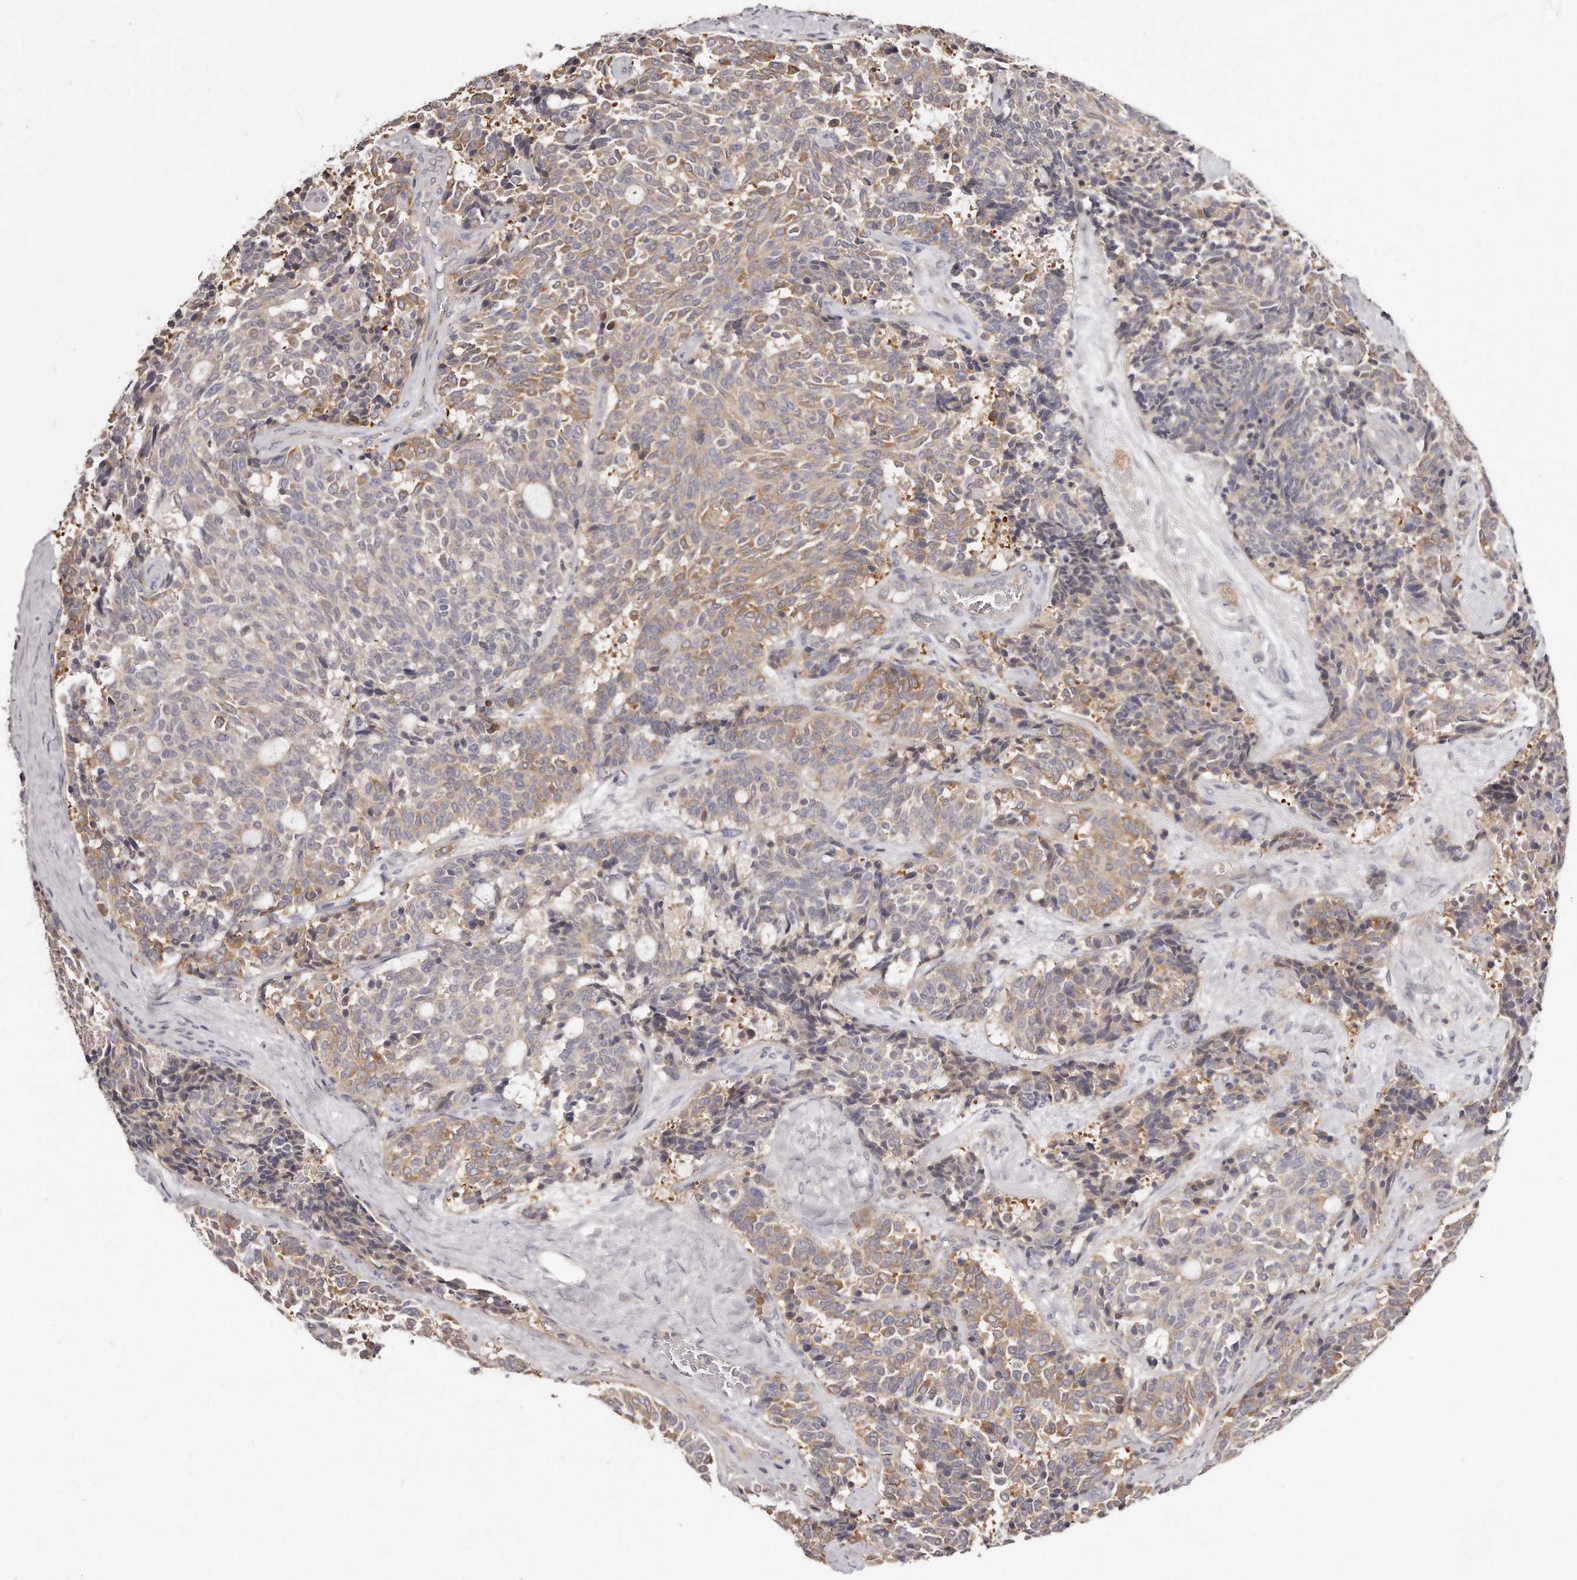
{"staining": {"intensity": "moderate", "quantity": "<25%", "location": "cytoplasmic/membranous"}, "tissue": "carcinoid", "cell_type": "Tumor cells", "image_type": "cancer", "snomed": [{"axis": "morphology", "description": "Carcinoid, malignant, NOS"}, {"axis": "topography", "description": "Pancreas"}], "caption": "Tumor cells demonstrate moderate cytoplasmic/membranous staining in approximately <25% of cells in malignant carcinoid.", "gene": "TTLL4", "patient": {"sex": "female", "age": 54}}